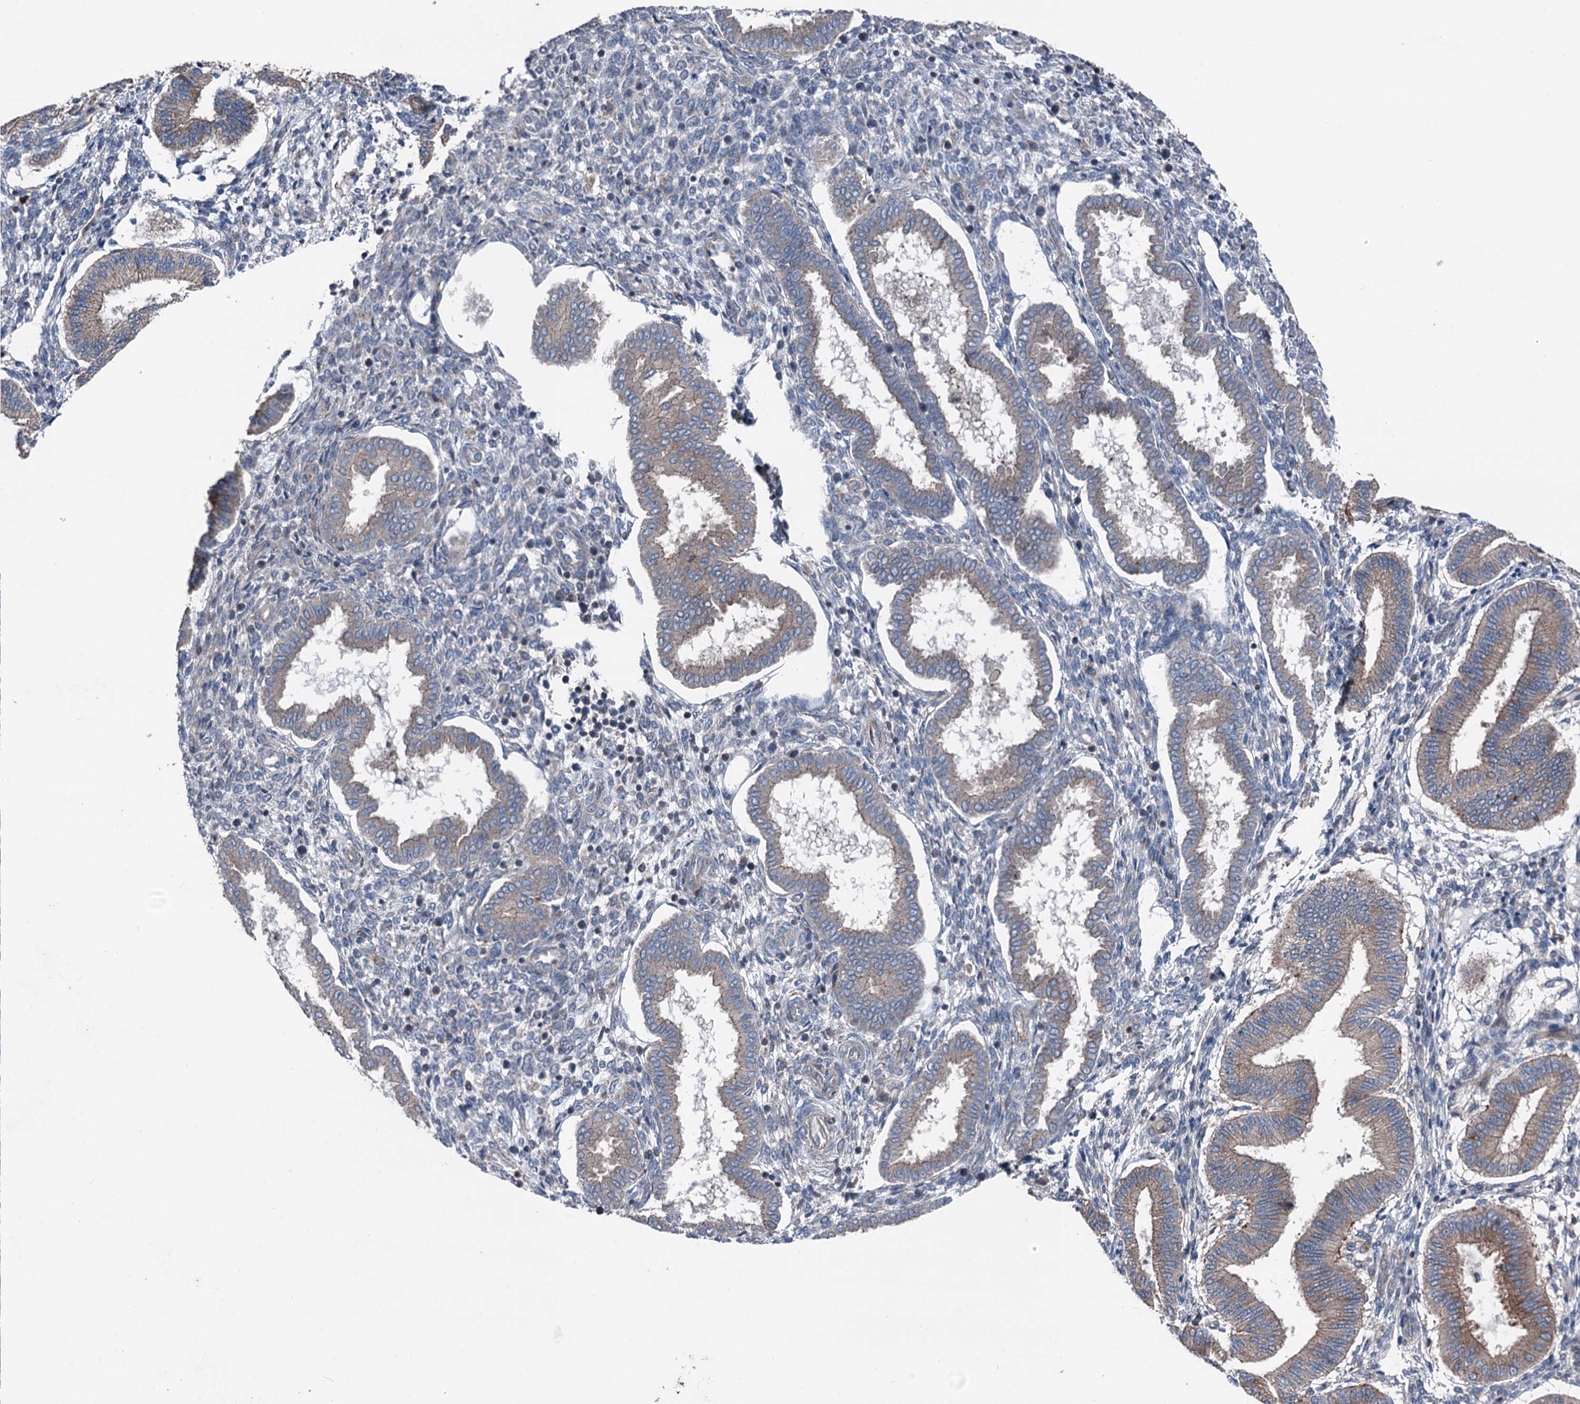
{"staining": {"intensity": "negative", "quantity": "none", "location": "none"}, "tissue": "endometrium", "cell_type": "Cells in endometrial stroma", "image_type": "normal", "snomed": [{"axis": "morphology", "description": "Normal tissue, NOS"}, {"axis": "topography", "description": "Endometrium"}], "caption": "IHC of normal endometrium exhibits no positivity in cells in endometrial stroma.", "gene": "RUFY1", "patient": {"sex": "female", "age": 24}}